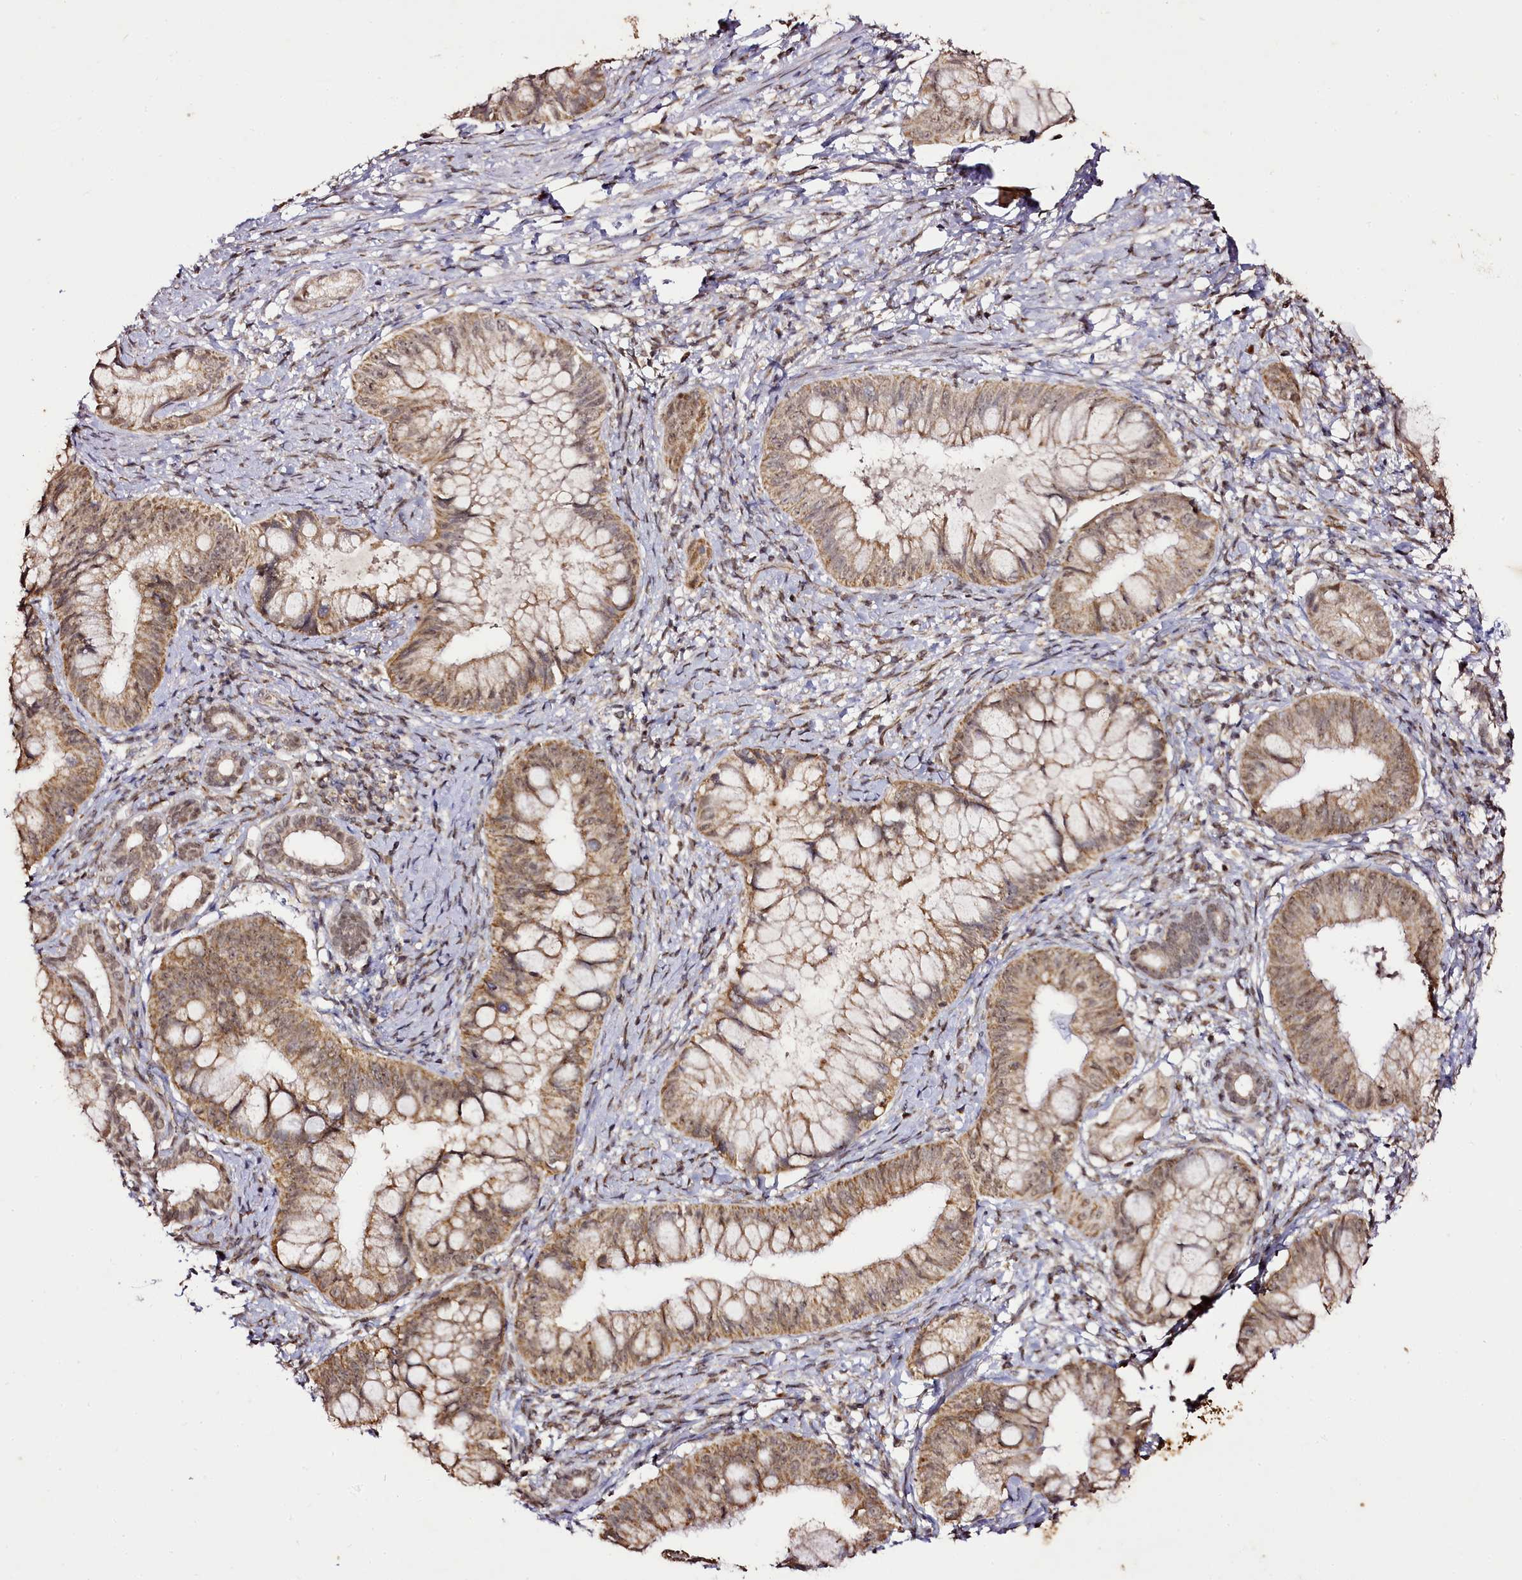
{"staining": {"intensity": "moderate", "quantity": ">75%", "location": "cytoplasmic/membranous,nuclear"}, "tissue": "pancreatic cancer", "cell_type": "Tumor cells", "image_type": "cancer", "snomed": [{"axis": "morphology", "description": "Adenocarcinoma, NOS"}, {"axis": "topography", "description": "Pancreas"}], "caption": "IHC histopathology image of pancreatic cancer (adenocarcinoma) stained for a protein (brown), which demonstrates medium levels of moderate cytoplasmic/membranous and nuclear staining in about >75% of tumor cells.", "gene": "EDIL3", "patient": {"sex": "male", "age": 48}}